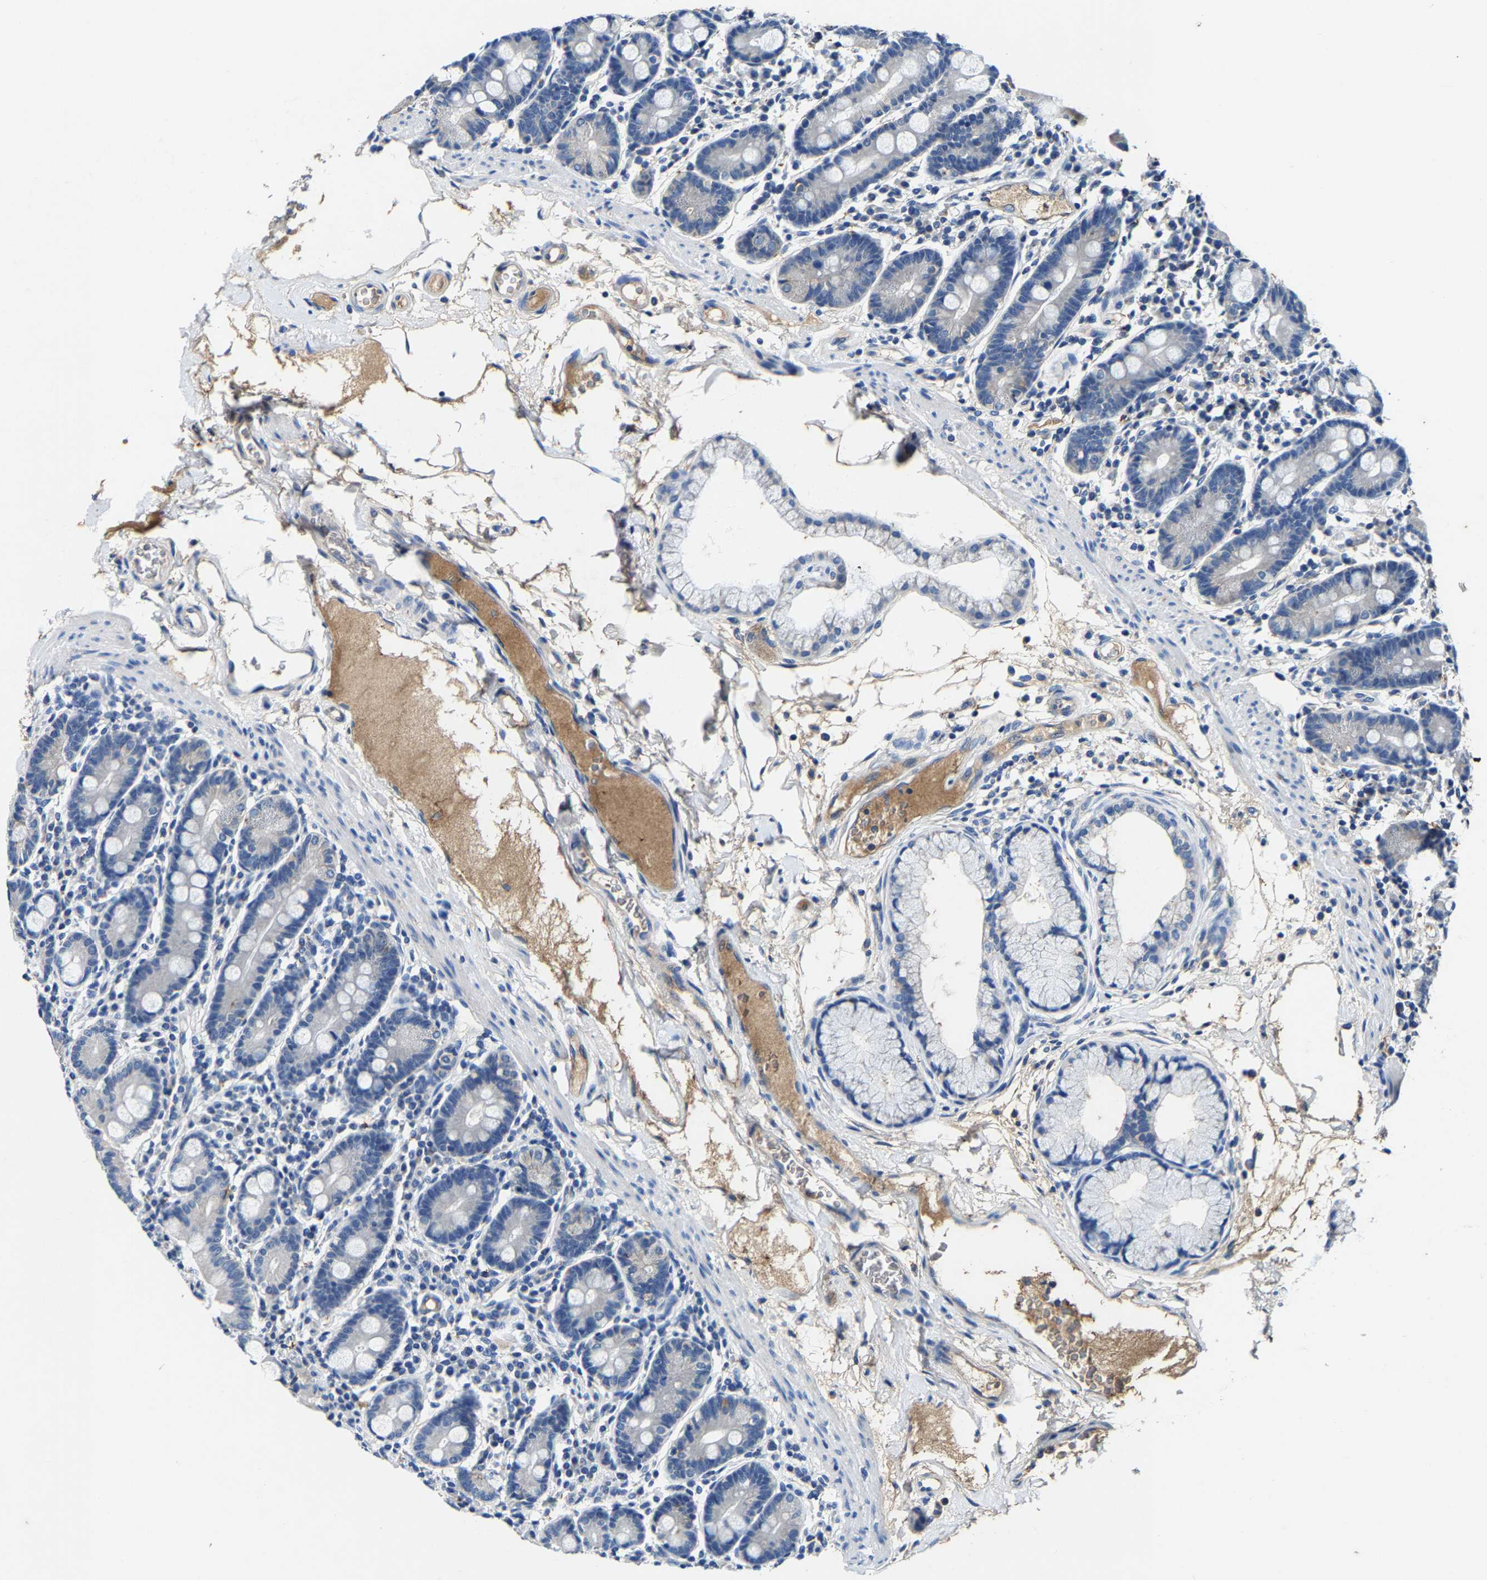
{"staining": {"intensity": "weak", "quantity": "<25%", "location": "cytoplasmic/membranous"}, "tissue": "duodenum", "cell_type": "Glandular cells", "image_type": "normal", "snomed": [{"axis": "morphology", "description": "Normal tissue, NOS"}, {"axis": "topography", "description": "Duodenum"}], "caption": "DAB (3,3'-diaminobenzidine) immunohistochemical staining of unremarkable duodenum shows no significant expression in glandular cells.", "gene": "SLC25A25", "patient": {"sex": "male", "age": 50}}